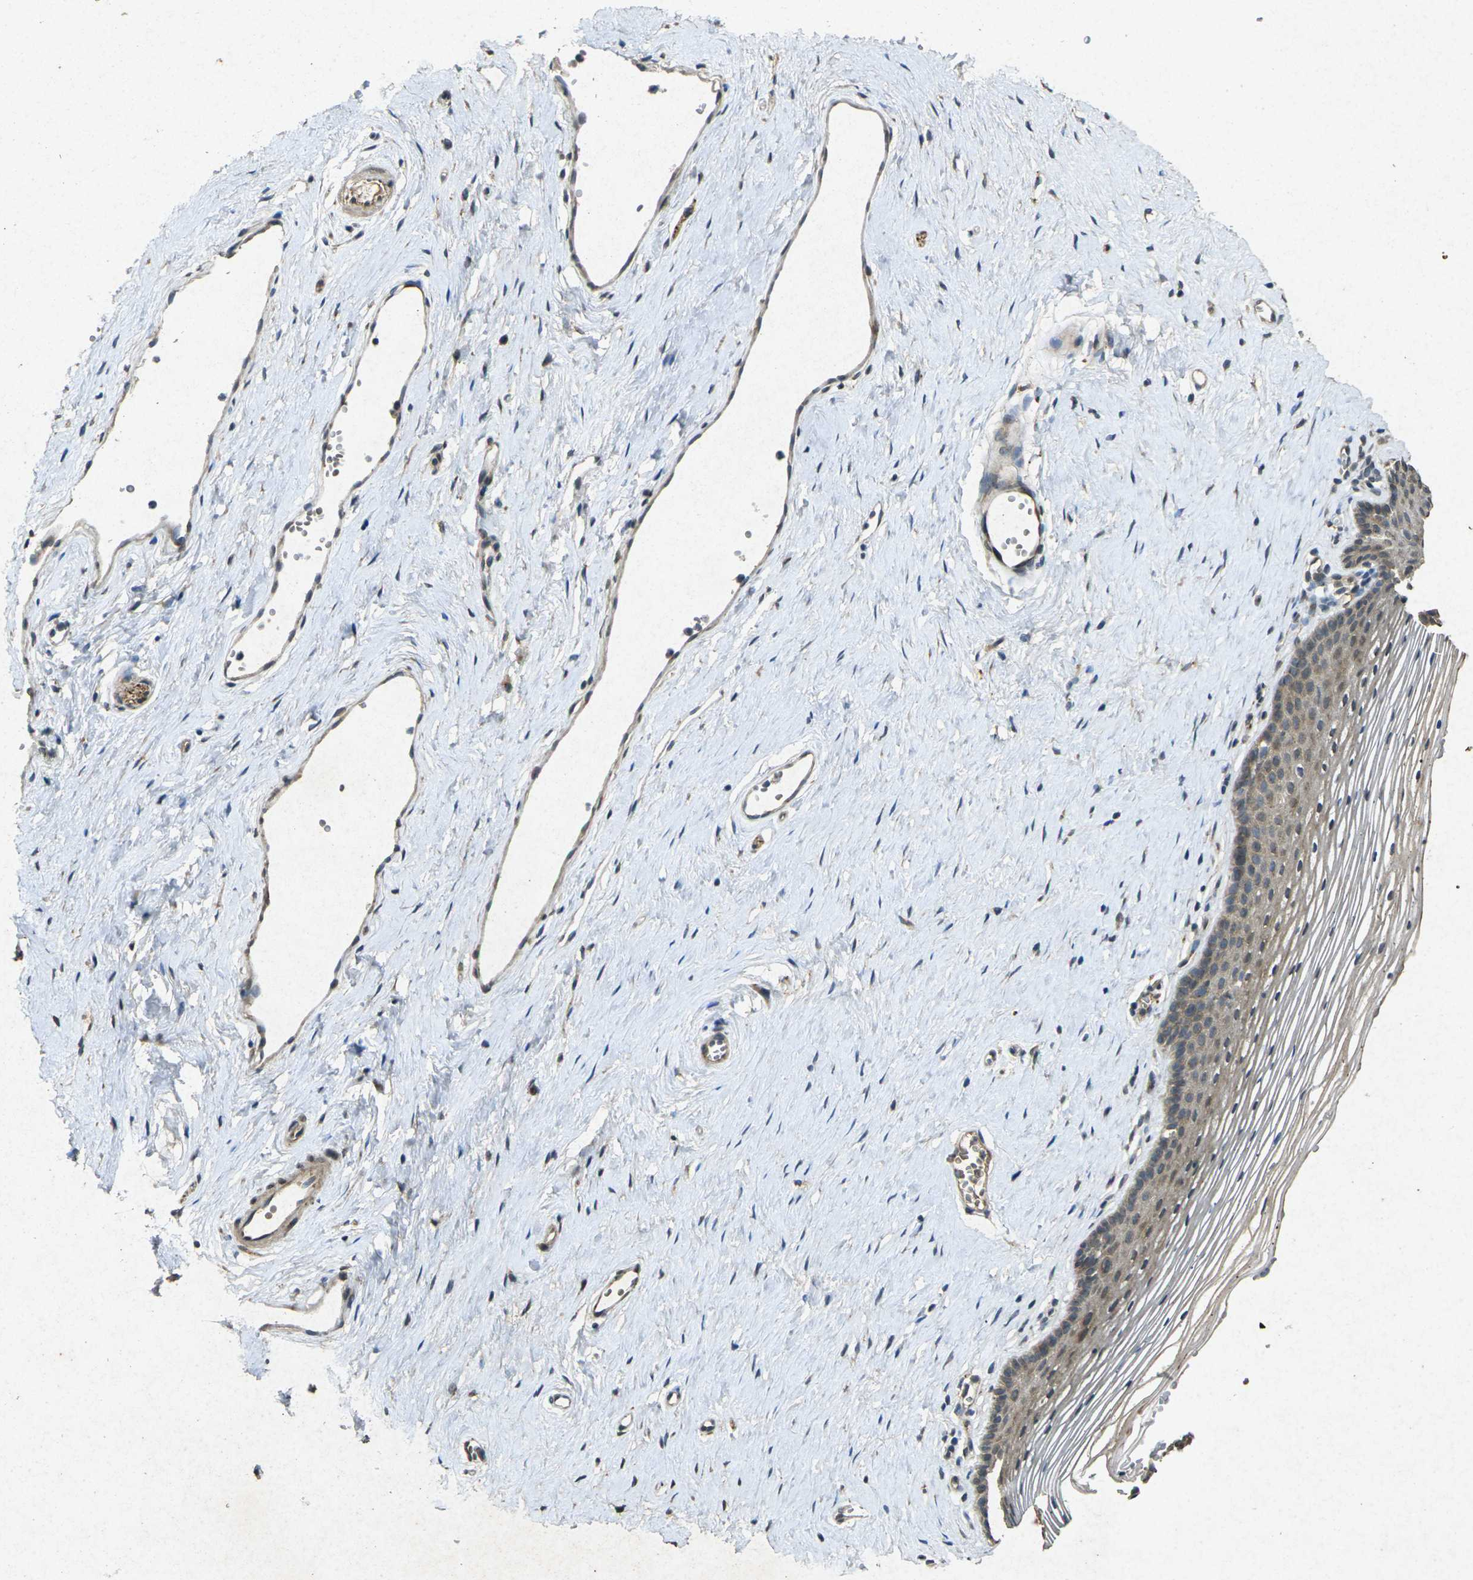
{"staining": {"intensity": "moderate", "quantity": "25%-75%", "location": "cytoplasmic/membranous"}, "tissue": "vagina", "cell_type": "Squamous epithelial cells", "image_type": "normal", "snomed": [{"axis": "morphology", "description": "Normal tissue, NOS"}, {"axis": "topography", "description": "Vagina"}], "caption": "There is medium levels of moderate cytoplasmic/membranous expression in squamous epithelial cells of benign vagina, as demonstrated by immunohistochemical staining (brown color).", "gene": "RGMA", "patient": {"sex": "female", "age": 32}}